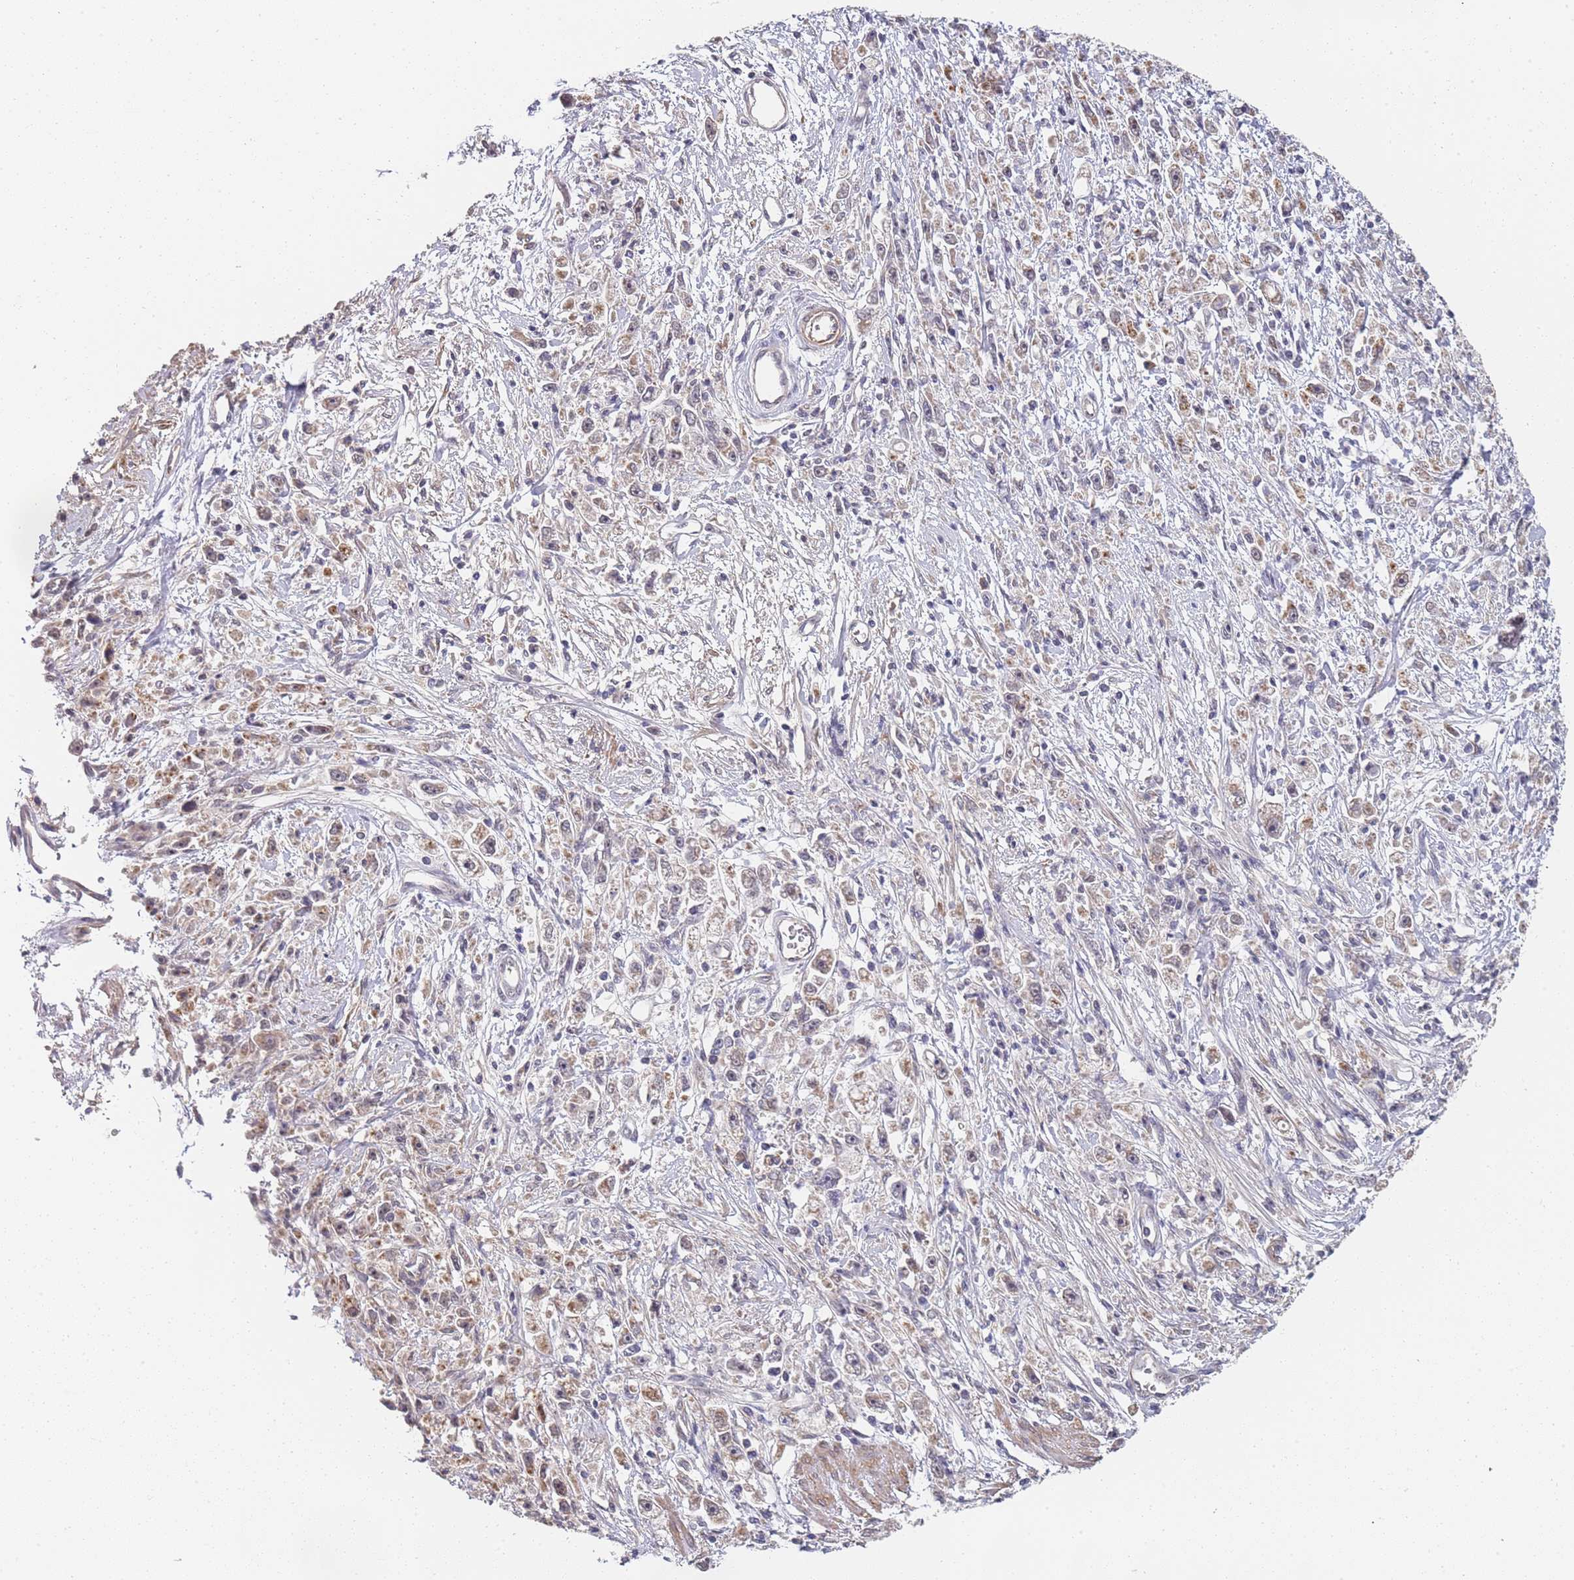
{"staining": {"intensity": "weak", "quantity": "<25%", "location": "cytoplasmic/membranous"}, "tissue": "stomach cancer", "cell_type": "Tumor cells", "image_type": "cancer", "snomed": [{"axis": "morphology", "description": "Adenocarcinoma, NOS"}, {"axis": "topography", "description": "Stomach"}], "caption": "IHC micrograph of neoplastic tissue: adenocarcinoma (stomach) stained with DAB (3,3'-diaminobenzidine) shows no significant protein staining in tumor cells.", "gene": "B4GALT4", "patient": {"sex": "female", "age": 59}}